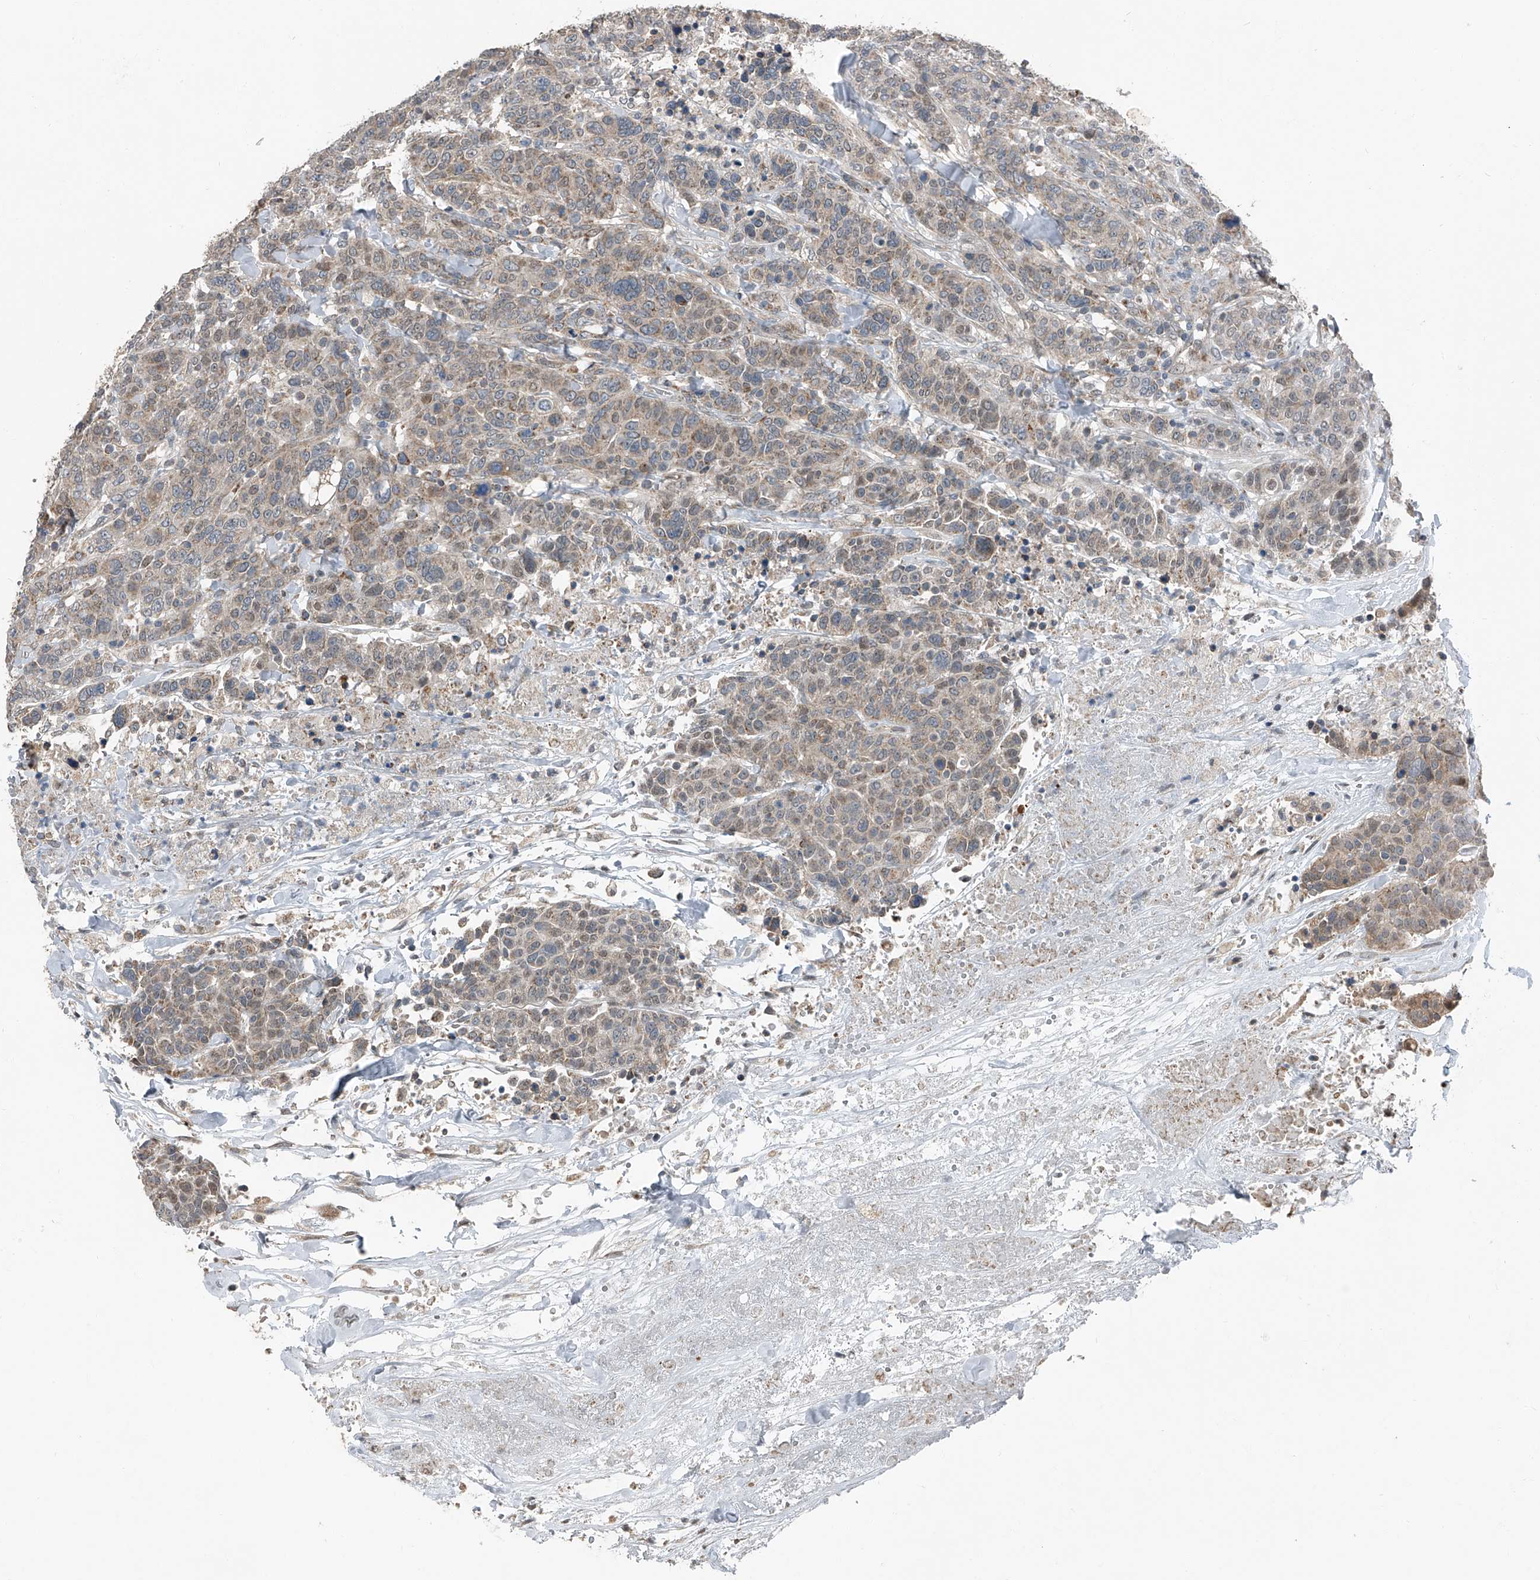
{"staining": {"intensity": "weak", "quantity": ">75%", "location": "cytoplasmic/membranous"}, "tissue": "breast cancer", "cell_type": "Tumor cells", "image_type": "cancer", "snomed": [{"axis": "morphology", "description": "Duct carcinoma"}, {"axis": "topography", "description": "Breast"}], "caption": "About >75% of tumor cells in human breast intraductal carcinoma reveal weak cytoplasmic/membranous protein positivity as visualized by brown immunohistochemical staining.", "gene": "CHRNA7", "patient": {"sex": "female", "age": 37}}